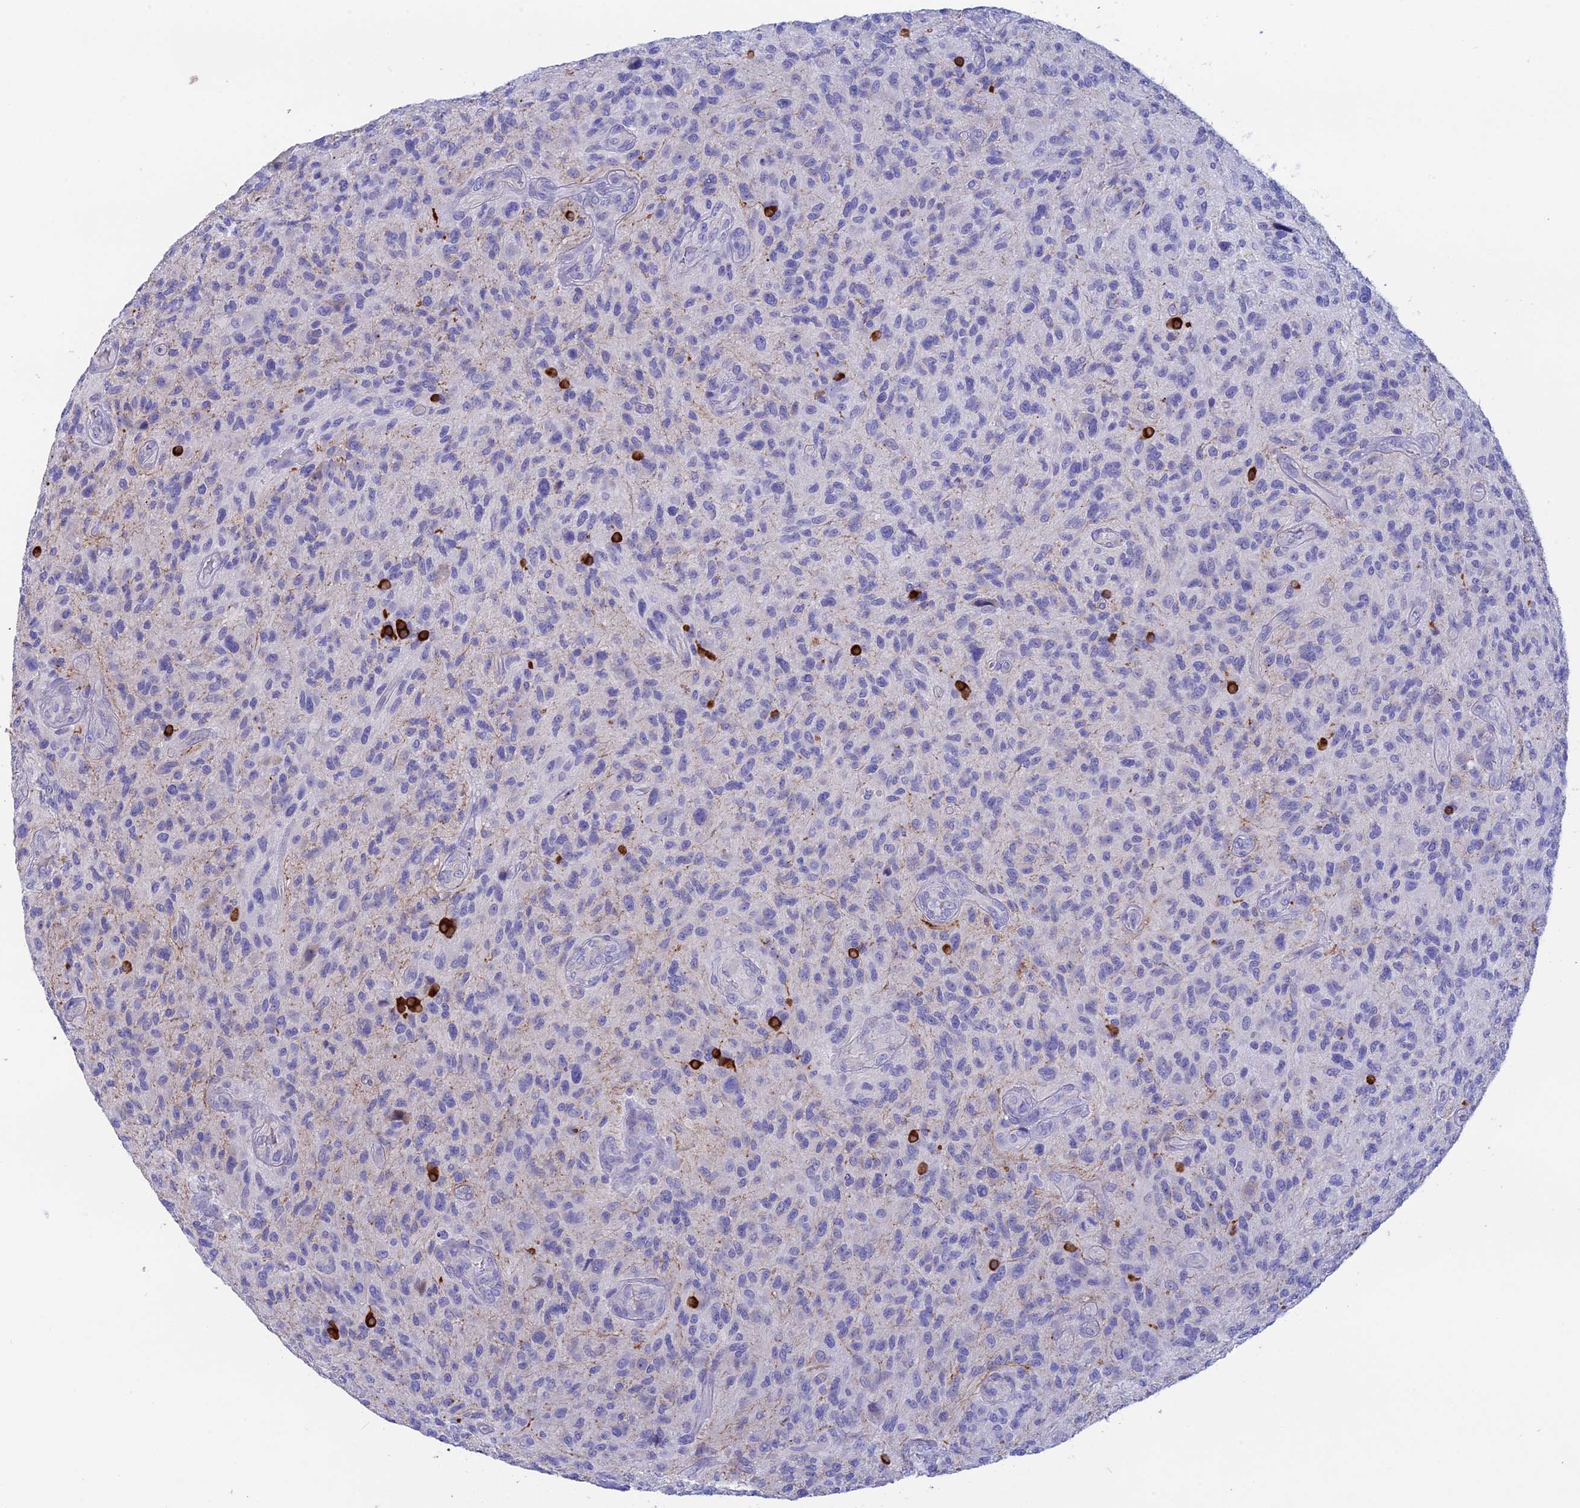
{"staining": {"intensity": "negative", "quantity": "none", "location": "none"}, "tissue": "glioma", "cell_type": "Tumor cells", "image_type": "cancer", "snomed": [{"axis": "morphology", "description": "Glioma, malignant, High grade"}, {"axis": "topography", "description": "Brain"}], "caption": "Immunohistochemical staining of human glioma displays no significant expression in tumor cells. (Stains: DAB IHC with hematoxylin counter stain, Microscopy: brightfield microscopy at high magnification).", "gene": "BTBD19", "patient": {"sex": "male", "age": 47}}